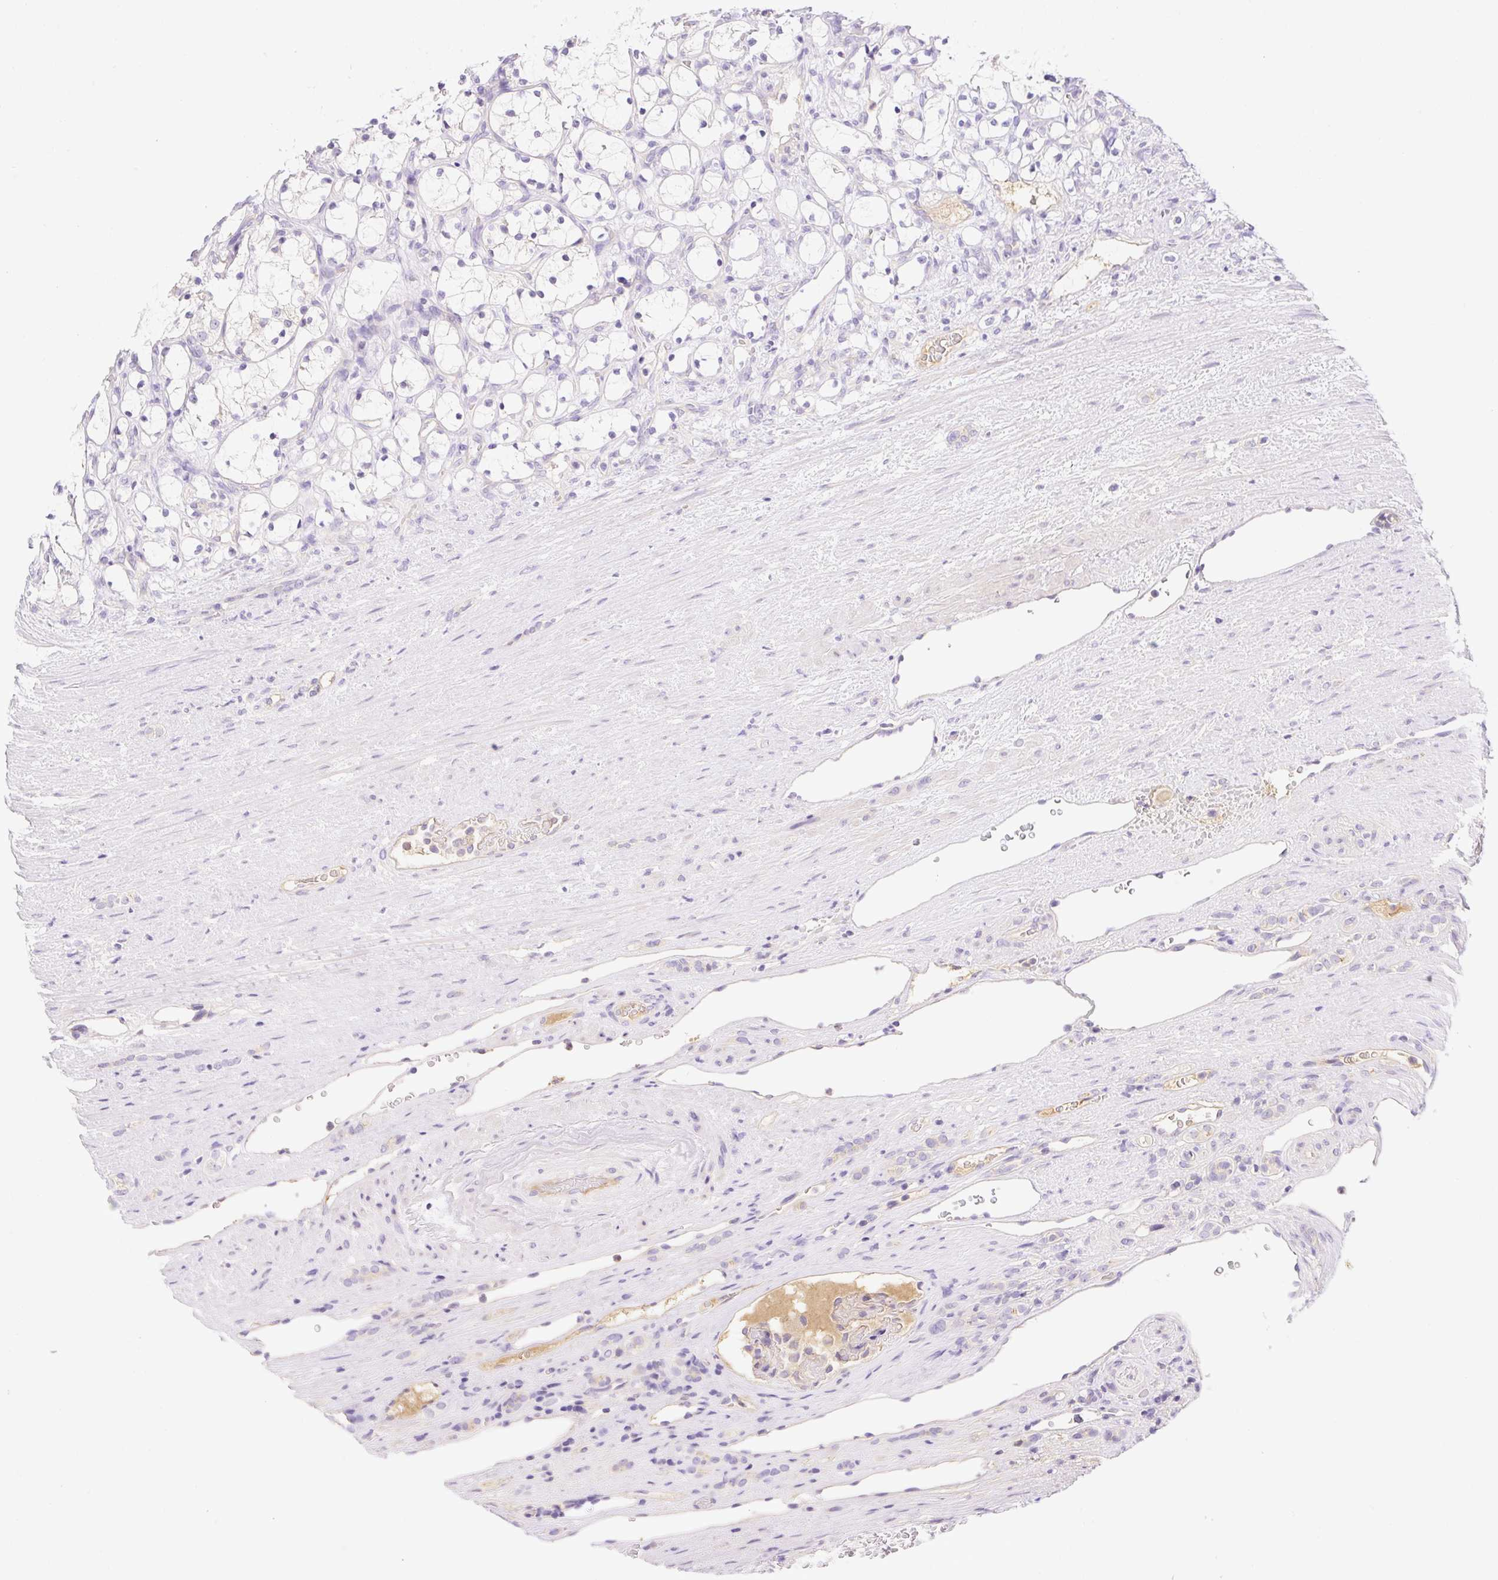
{"staining": {"intensity": "negative", "quantity": "none", "location": "none"}, "tissue": "renal cancer", "cell_type": "Tumor cells", "image_type": "cancer", "snomed": [{"axis": "morphology", "description": "Adenocarcinoma, NOS"}, {"axis": "topography", "description": "Kidney"}], "caption": "IHC image of neoplastic tissue: adenocarcinoma (renal) stained with DAB exhibits no significant protein expression in tumor cells.", "gene": "DENND5A", "patient": {"sex": "female", "age": 69}}